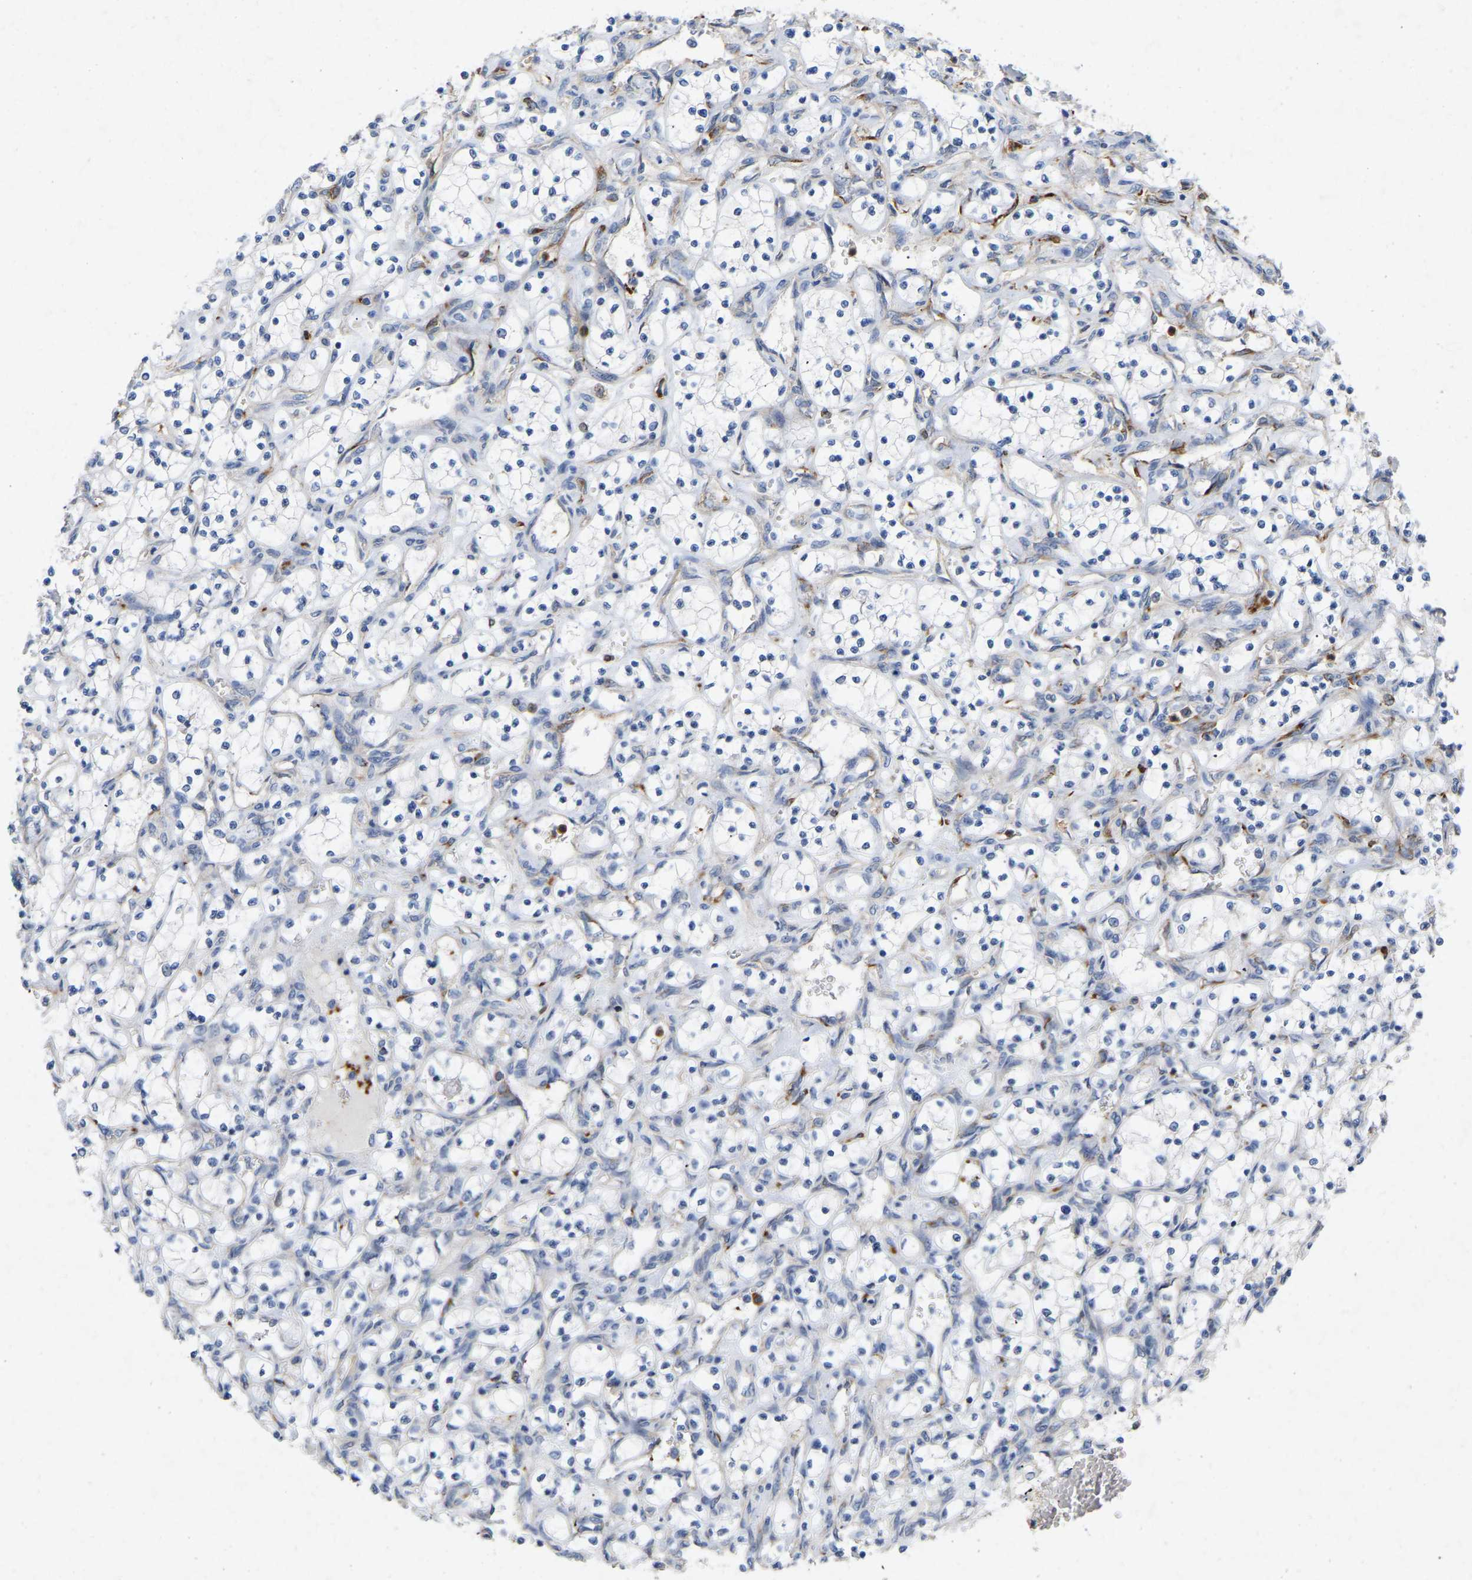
{"staining": {"intensity": "negative", "quantity": "none", "location": "none"}, "tissue": "renal cancer", "cell_type": "Tumor cells", "image_type": "cancer", "snomed": [{"axis": "morphology", "description": "Adenocarcinoma, NOS"}, {"axis": "topography", "description": "Kidney"}], "caption": "Adenocarcinoma (renal) stained for a protein using immunohistochemistry exhibits no expression tumor cells.", "gene": "RHEB", "patient": {"sex": "female", "age": 69}}